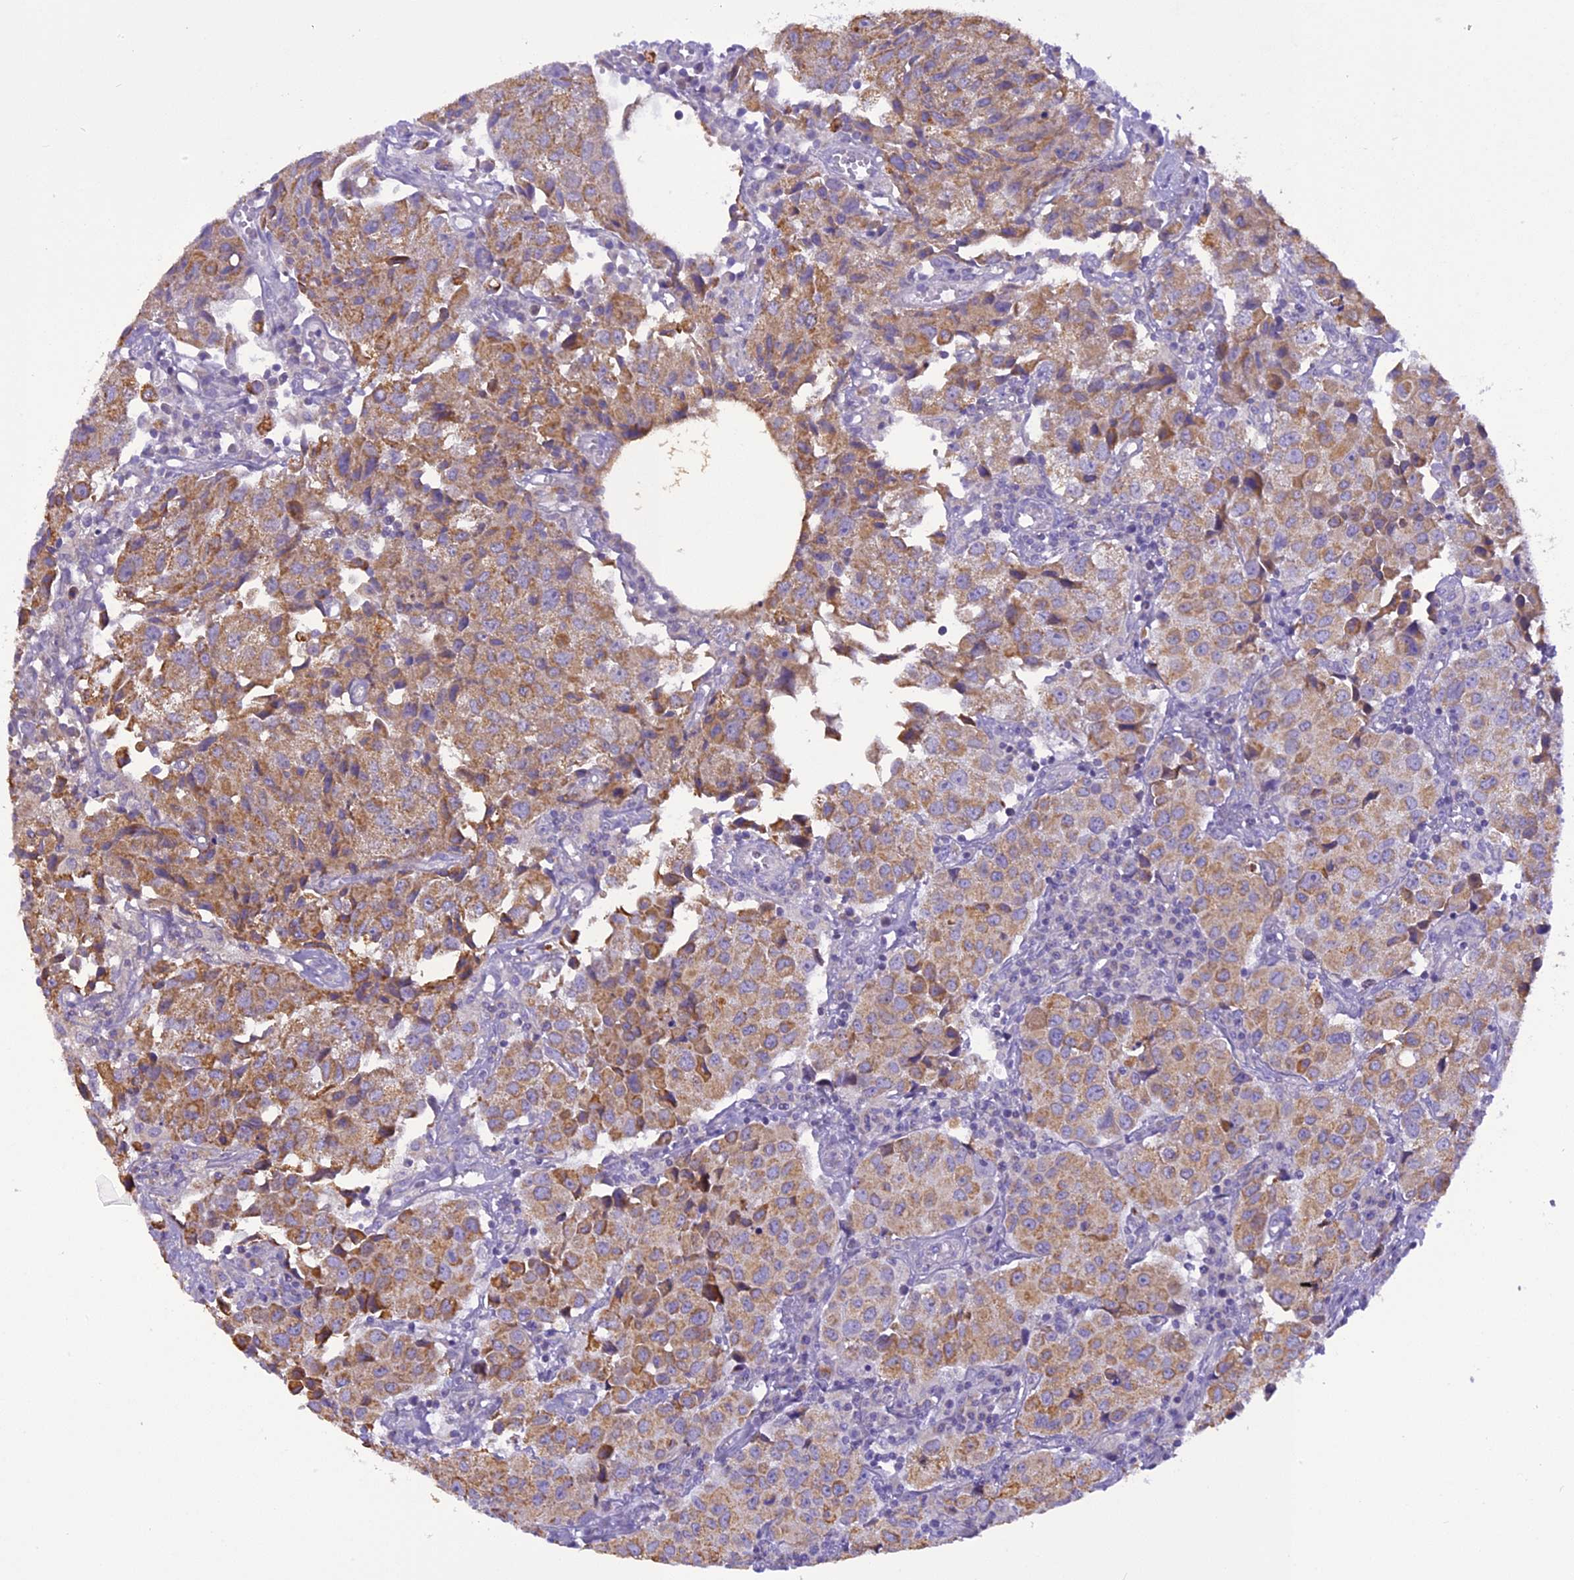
{"staining": {"intensity": "moderate", "quantity": ">75%", "location": "cytoplasmic/membranous"}, "tissue": "urothelial cancer", "cell_type": "Tumor cells", "image_type": "cancer", "snomed": [{"axis": "morphology", "description": "Urothelial carcinoma, High grade"}, {"axis": "topography", "description": "Urinary bladder"}], "caption": "Protein staining shows moderate cytoplasmic/membranous positivity in approximately >75% of tumor cells in urothelial cancer.", "gene": "TRIM3", "patient": {"sex": "female", "age": 75}}